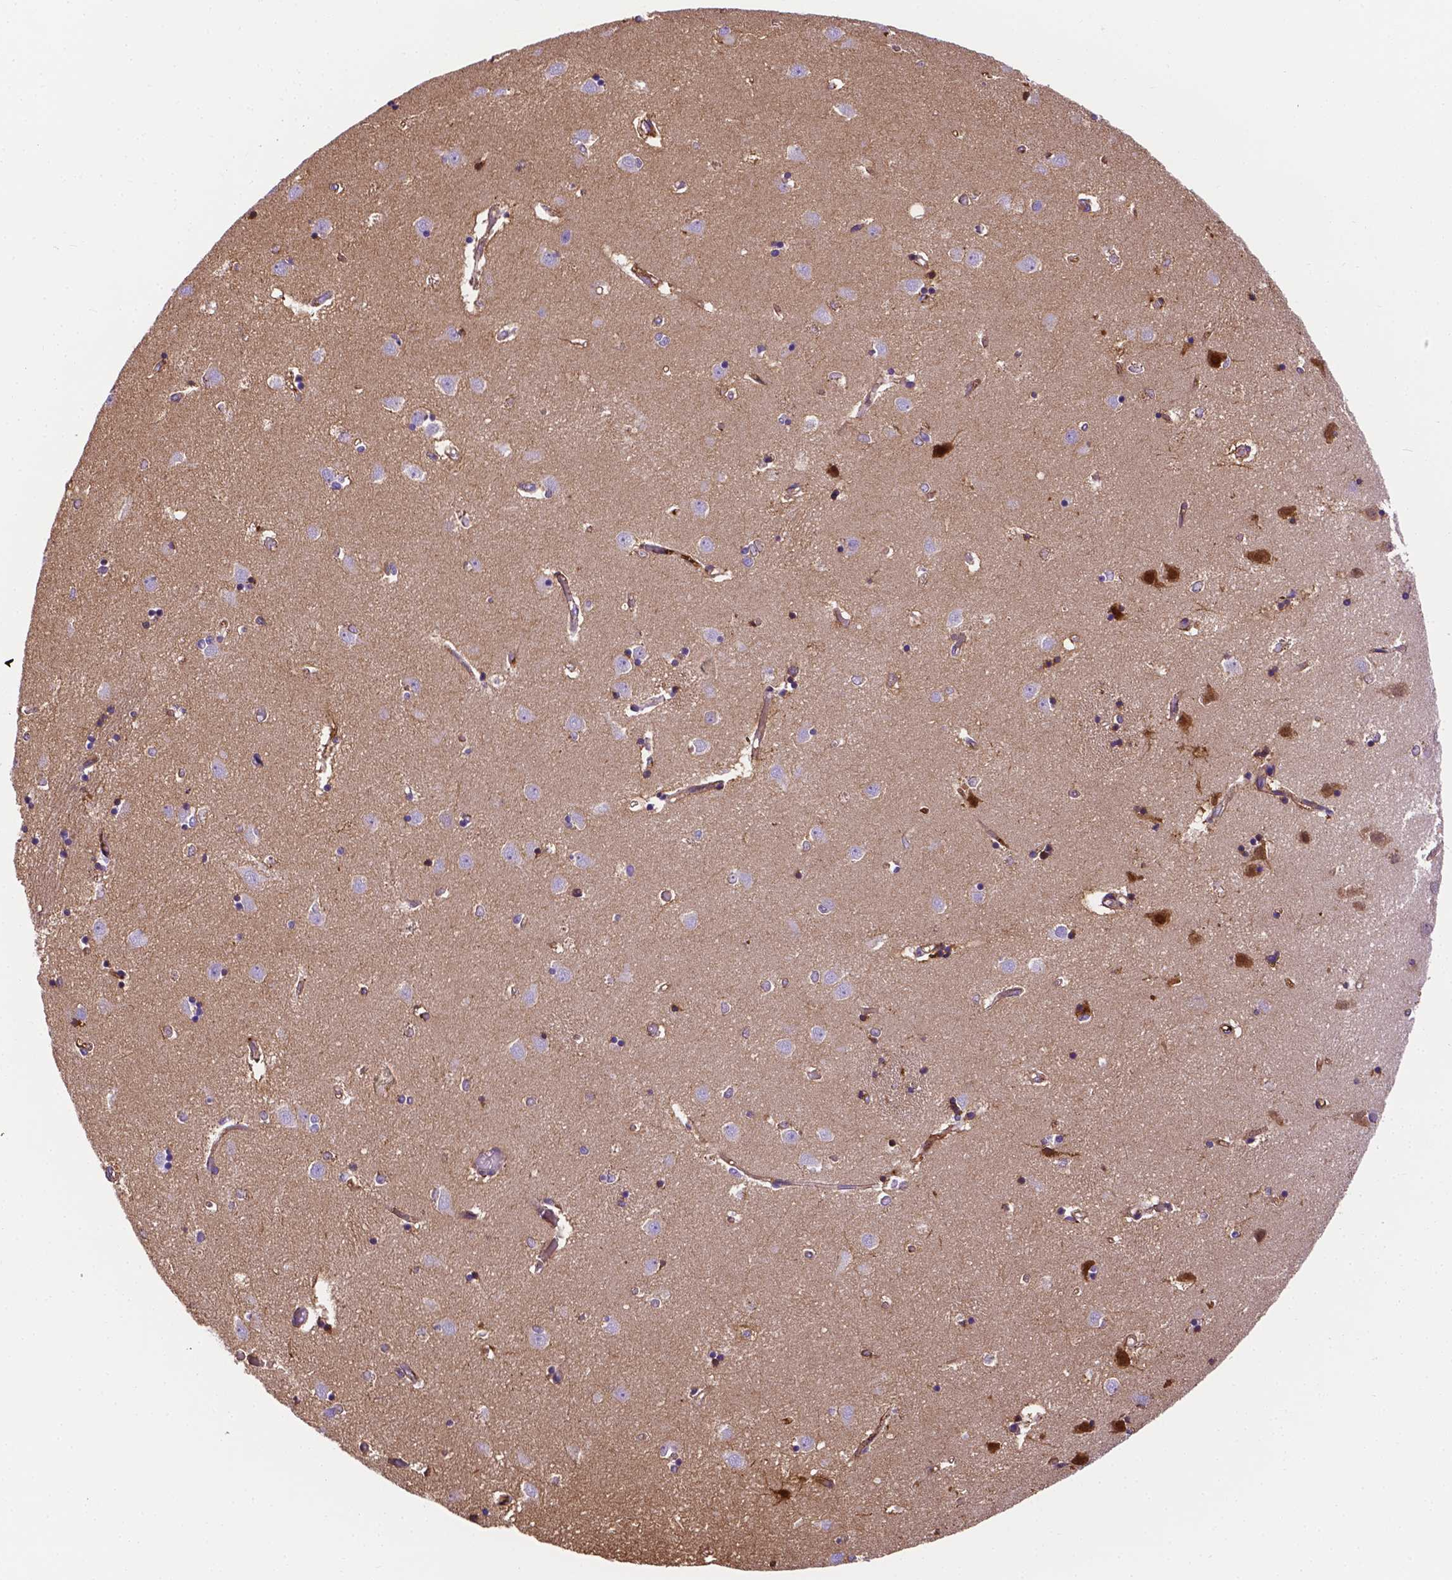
{"staining": {"intensity": "weak", "quantity": "<25%", "location": "cytoplasmic/membranous"}, "tissue": "caudate", "cell_type": "Glial cells", "image_type": "normal", "snomed": [{"axis": "morphology", "description": "Normal tissue, NOS"}, {"axis": "topography", "description": "Lateral ventricle wall"}], "caption": "The immunohistochemistry image has no significant expression in glial cells of caudate. (DAB IHC visualized using brightfield microscopy, high magnification).", "gene": "APOE", "patient": {"sex": "male", "age": 54}}